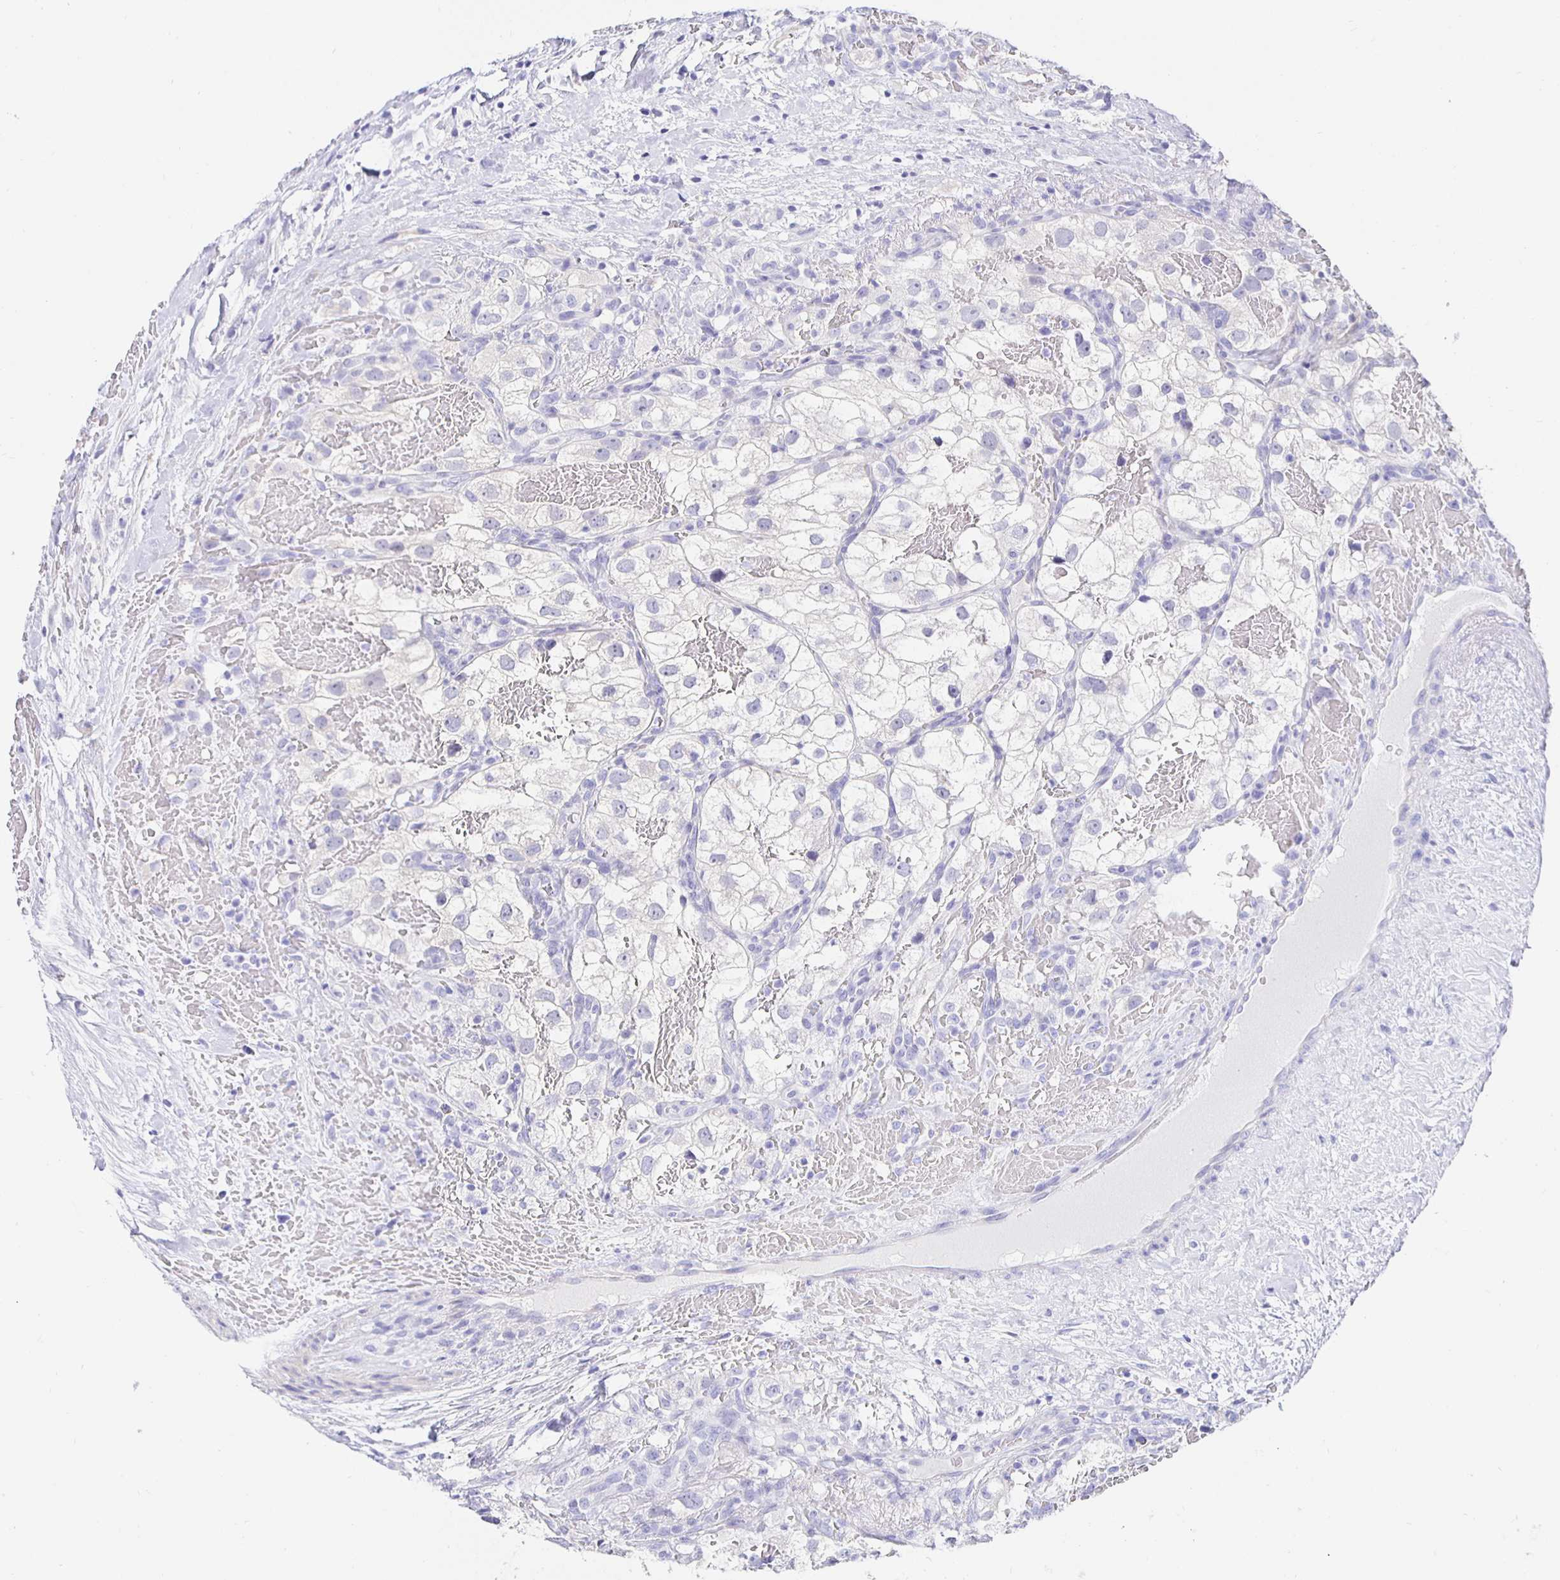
{"staining": {"intensity": "negative", "quantity": "none", "location": "none"}, "tissue": "renal cancer", "cell_type": "Tumor cells", "image_type": "cancer", "snomed": [{"axis": "morphology", "description": "Adenocarcinoma, NOS"}, {"axis": "topography", "description": "Kidney"}], "caption": "A histopathology image of renal adenocarcinoma stained for a protein shows no brown staining in tumor cells. (Brightfield microscopy of DAB immunohistochemistry at high magnification).", "gene": "HSPA4L", "patient": {"sex": "male", "age": 59}}